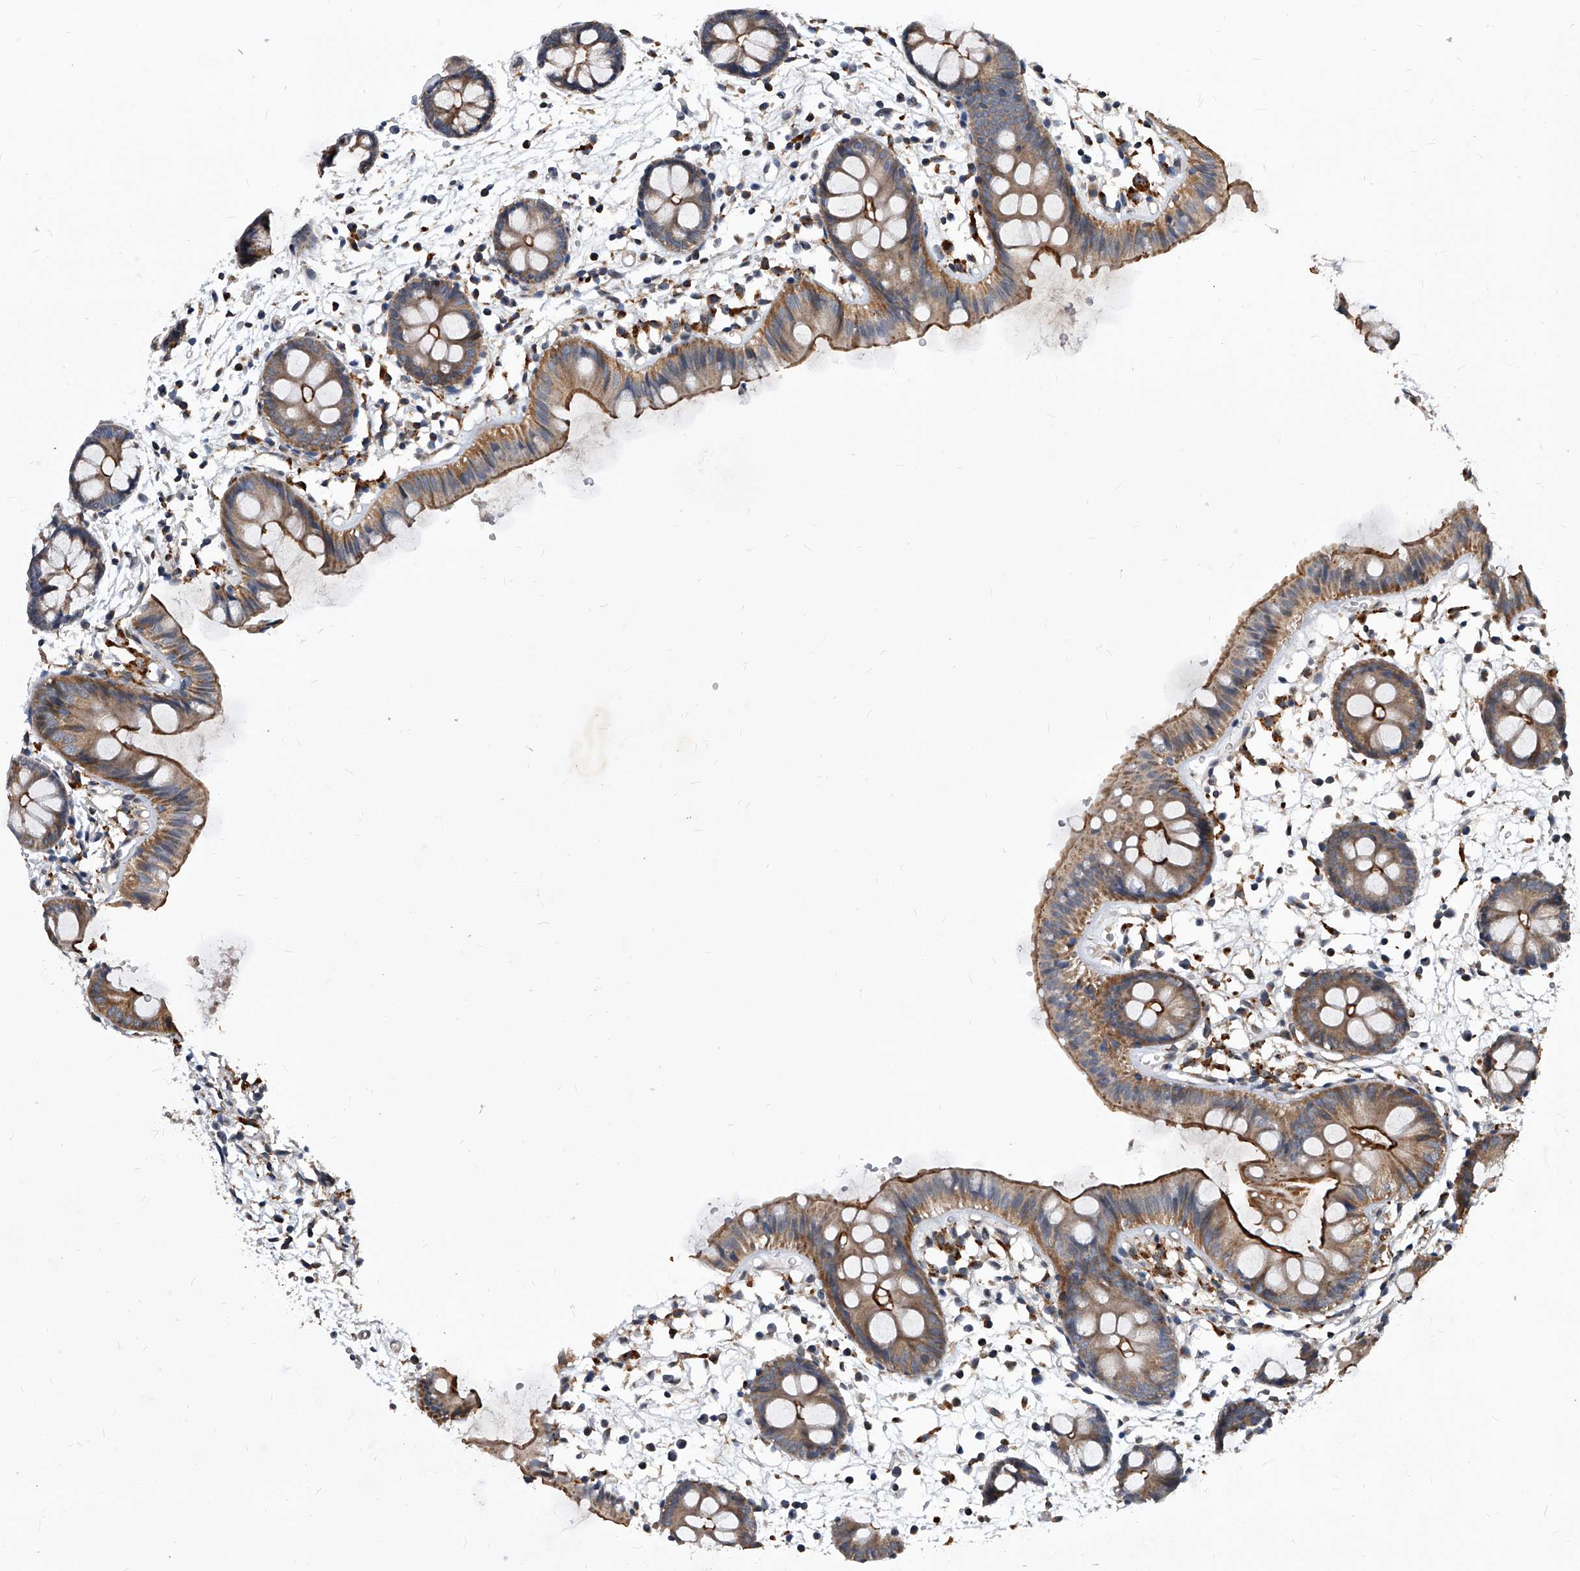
{"staining": {"intensity": "weak", "quantity": ">75%", "location": "cytoplasmic/membranous"}, "tissue": "colon", "cell_type": "Endothelial cells", "image_type": "normal", "snomed": [{"axis": "morphology", "description": "Normal tissue, NOS"}, {"axis": "topography", "description": "Colon"}], "caption": "Colon stained for a protein (brown) displays weak cytoplasmic/membranous positive positivity in approximately >75% of endothelial cells.", "gene": "SOBP", "patient": {"sex": "male", "age": 56}}